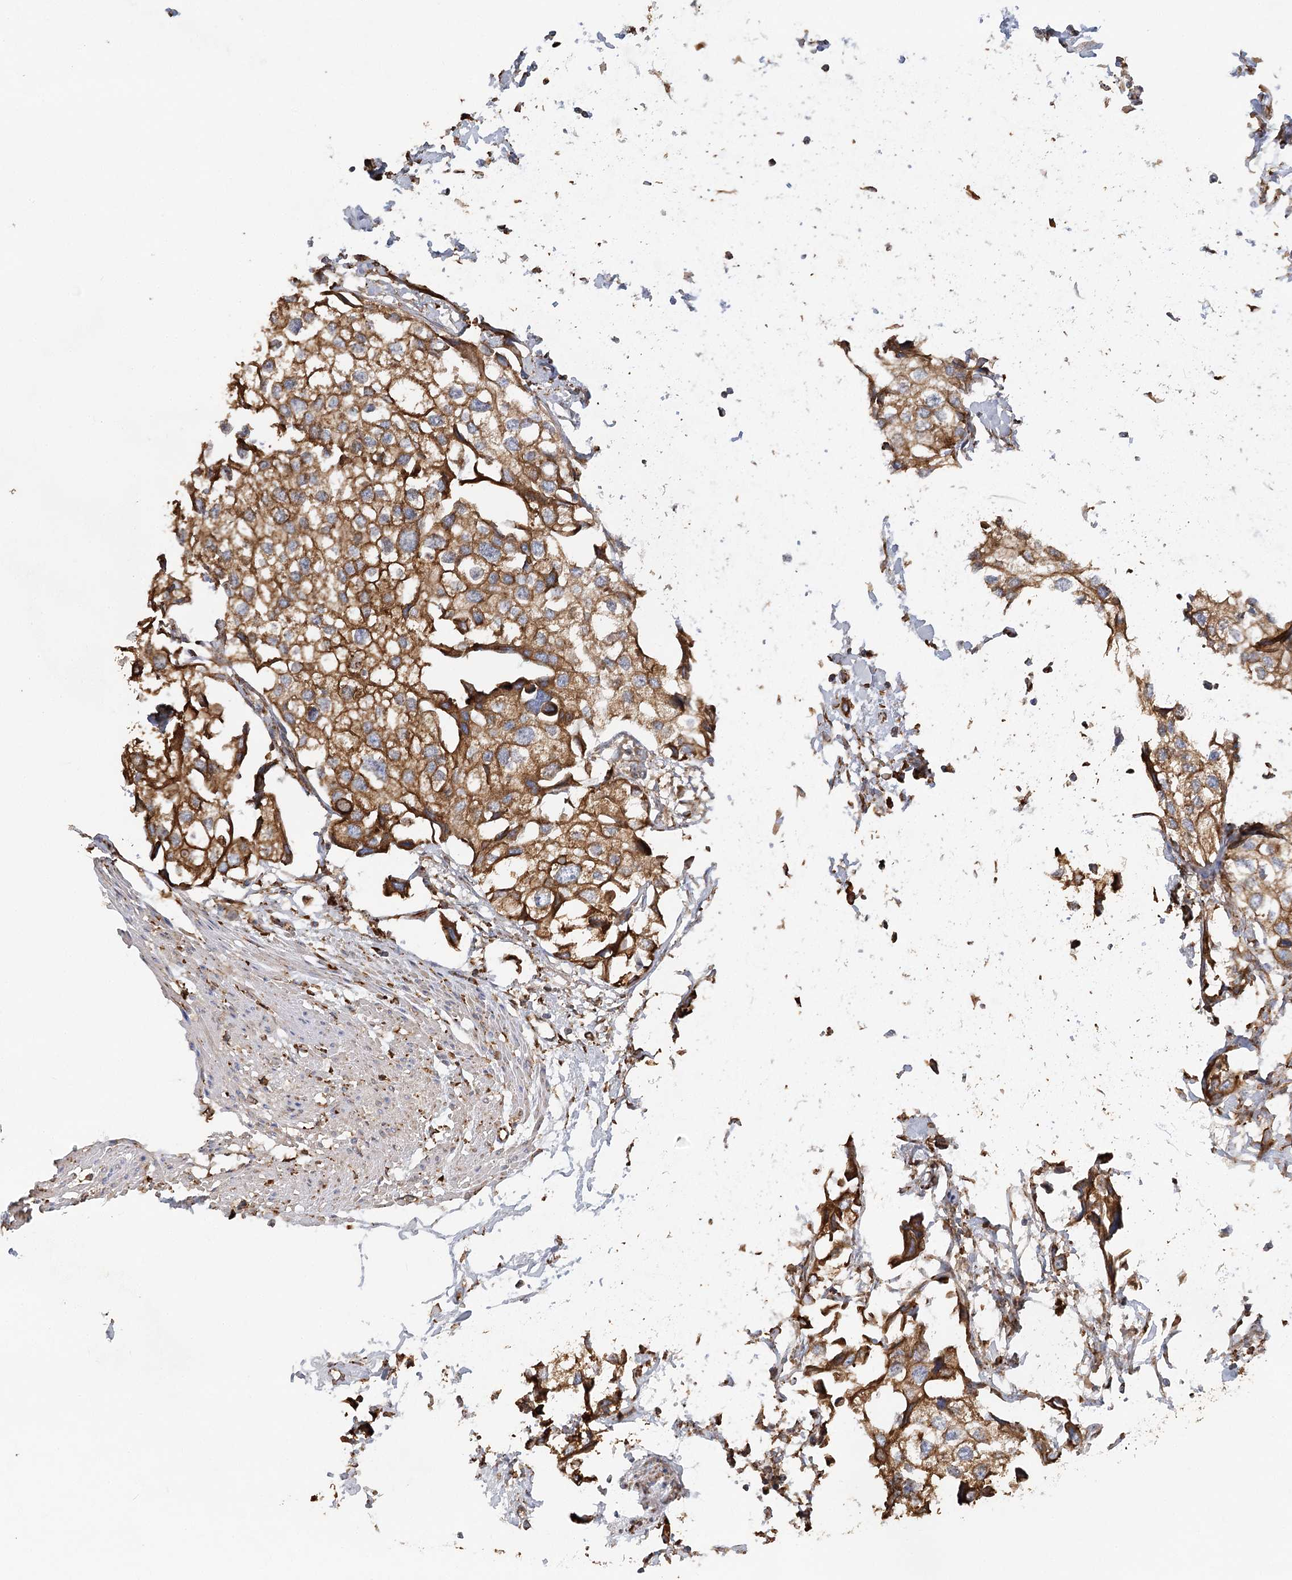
{"staining": {"intensity": "moderate", "quantity": ">75%", "location": "cytoplasmic/membranous"}, "tissue": "urothelial cancer", "cell_type": "Tumor cells", "image_type": "cancer", "snomed": [{"axis": "morphology", "description": "Urothelial carcinoma, High grade"}, {"axis": "topography", "description": "Urinary bladder"}], "caption": "Urothelial cancer stained with DAB IHC exhibits medium levels of moderate cytoplasmic/membranous staining in about >75% of tumor cells.", "gene": "ACAP2", "patient": {"sex": "male", "age": 64}}